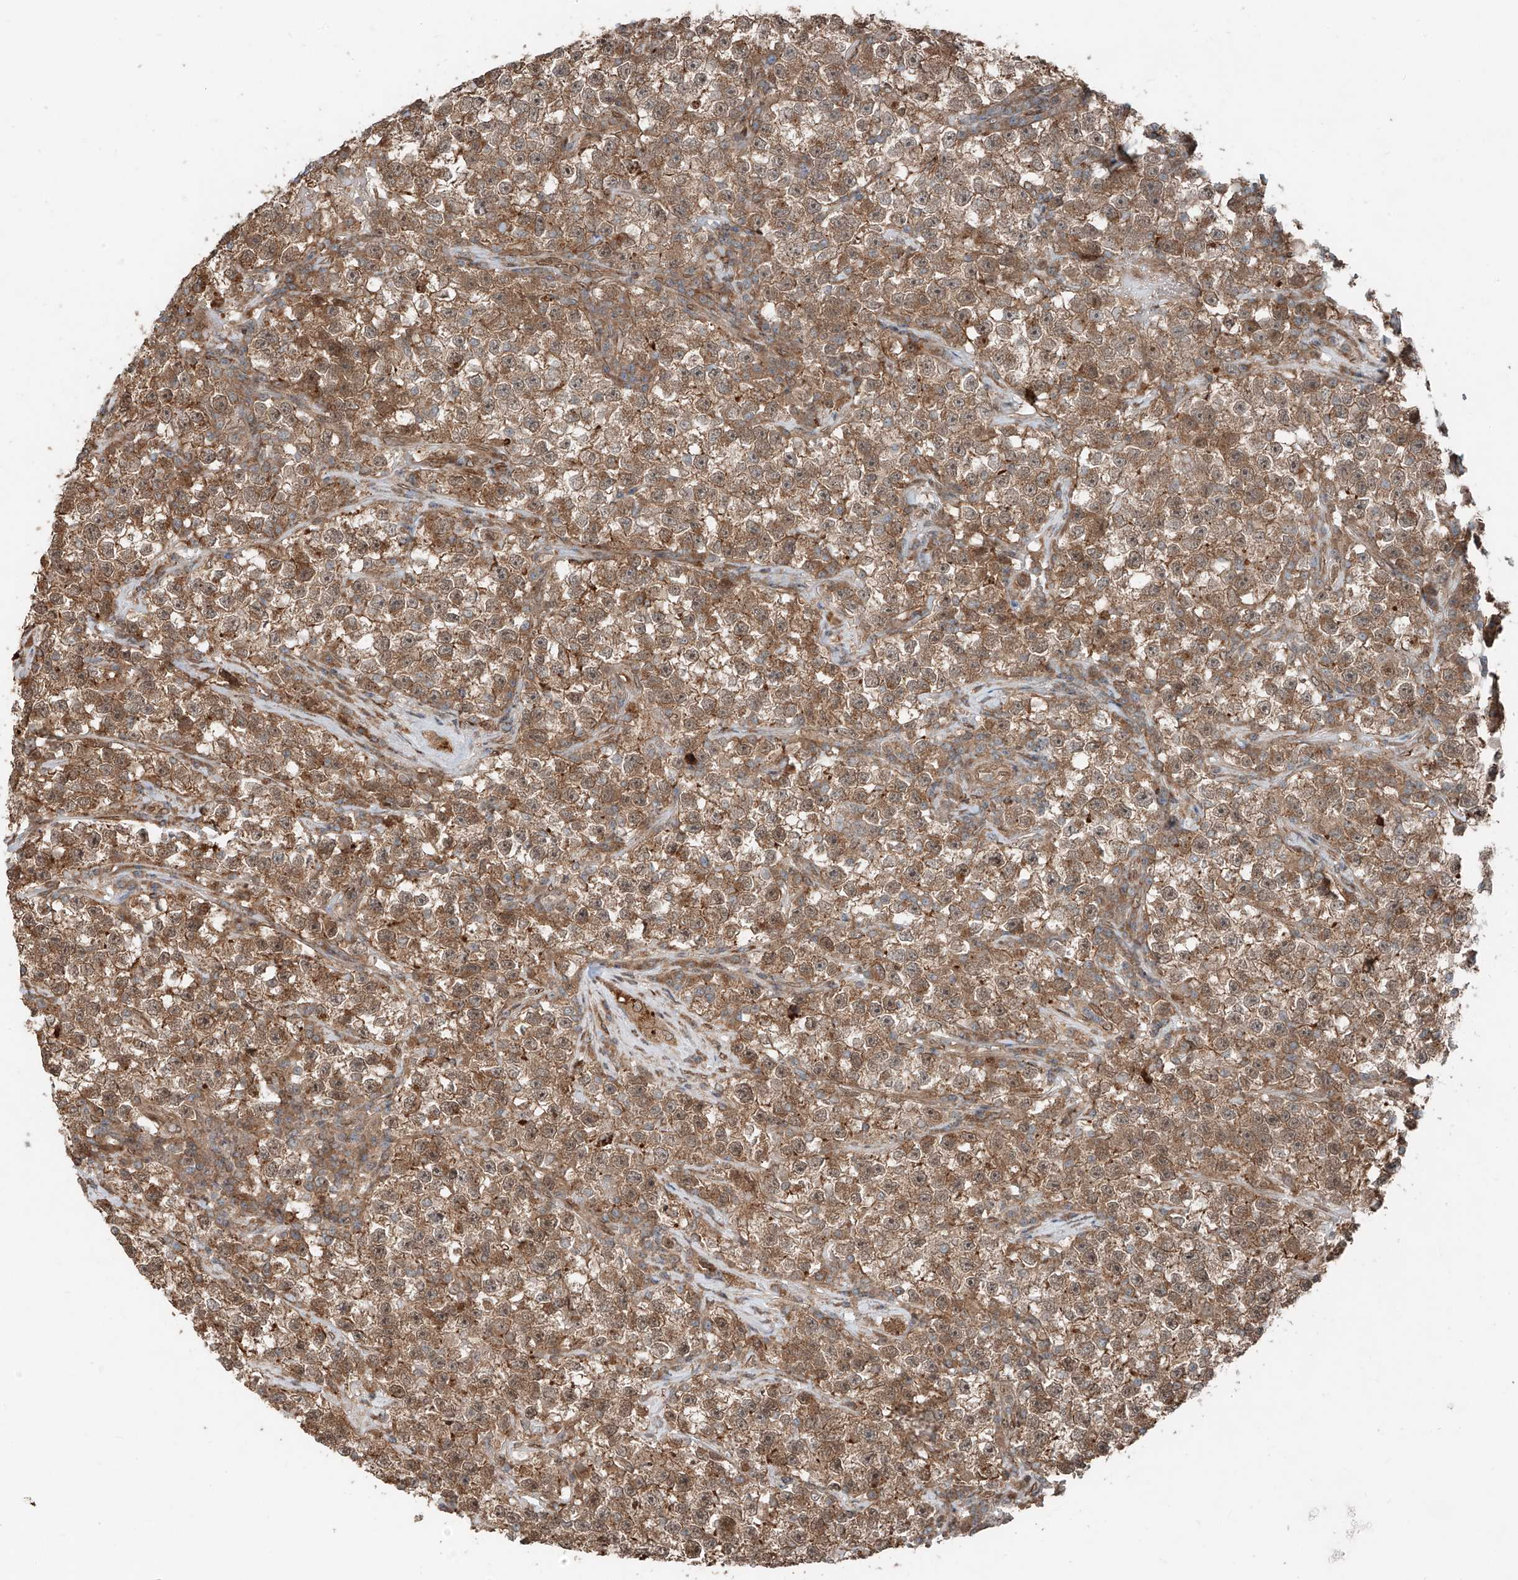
{"staining": {"intensity": "moderate", "quantity": ">75%", "location": "cytoplasmic/membranous"}, "tissue": "testis cancer", "cell_type": "Tumor cells", "image_type": "cancer", "snomed": [{"axis": "morphology", "description": "Seminoma, NOS"}, {"axis": "topography", "description": "Testis"}], "caption": "A medium amount of moderate cytoplasmic/membranous positivity is appreciated in about >75% of tumor cells in testis cancer tissue.", "gene": "CEP162", "patient": {"sex": "male", "age": 22}}